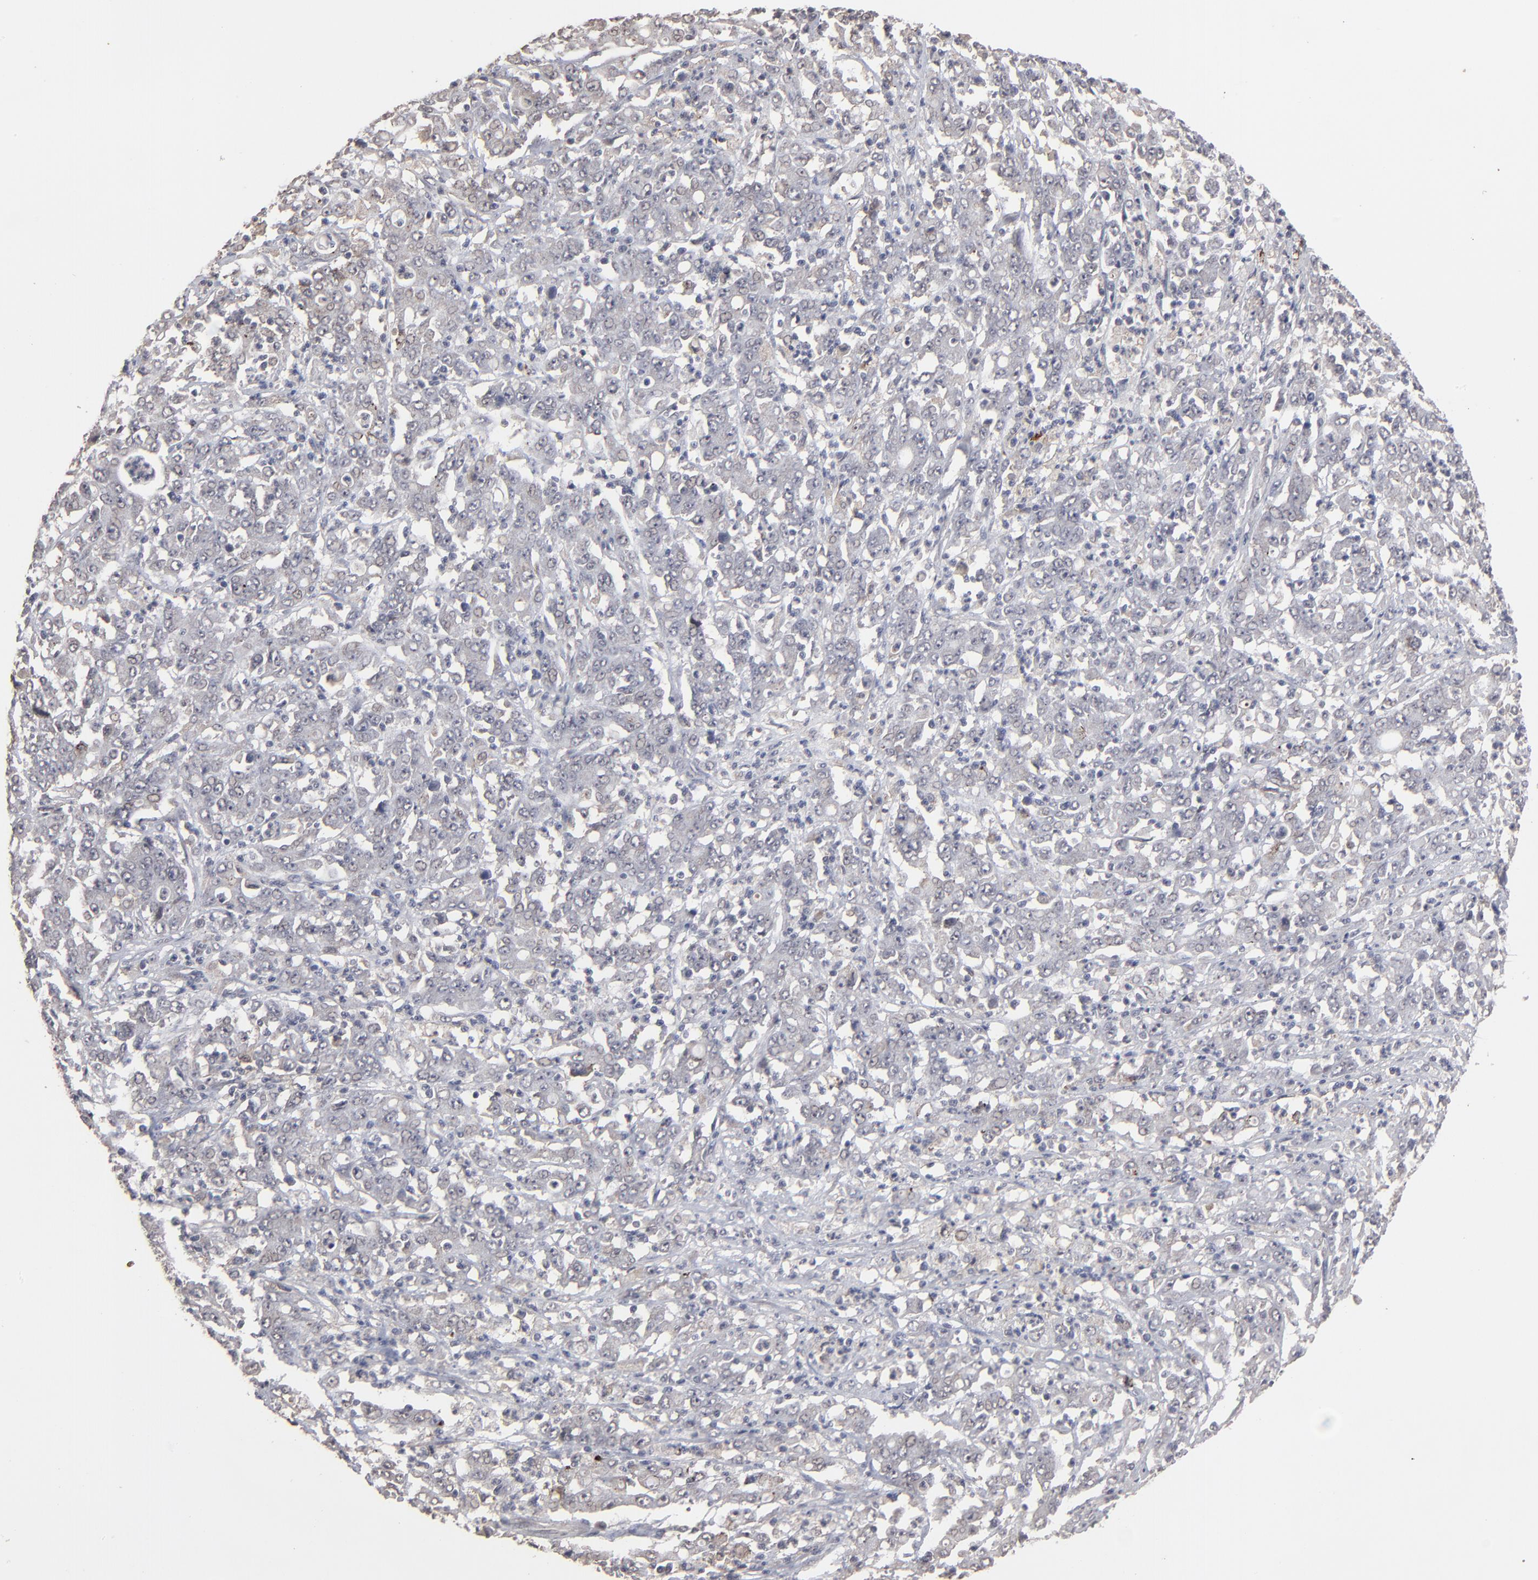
{"staining": {"intensity": "weak", "quantity": "25%-75%", "location": "cytoplasmic/membranous,nuclear"}, "tissue": "stomach cancer", "cell_type": "Tumor cells", "image_type": "cancer", "snomed": [{"axis": "morphology", "description": "Adenocarcinoma, NOS"}, {"axis": "topography", "description": "Stomach, lower"}], "caption": "The immunohistochemical stain shows weak cytoplasmic/membranous and nuclear positivity in tumor cells of stomach adenocarcinoma tissue.", "gene": "SLC22A17", "patient": {"sex": "female", "age": 71}}